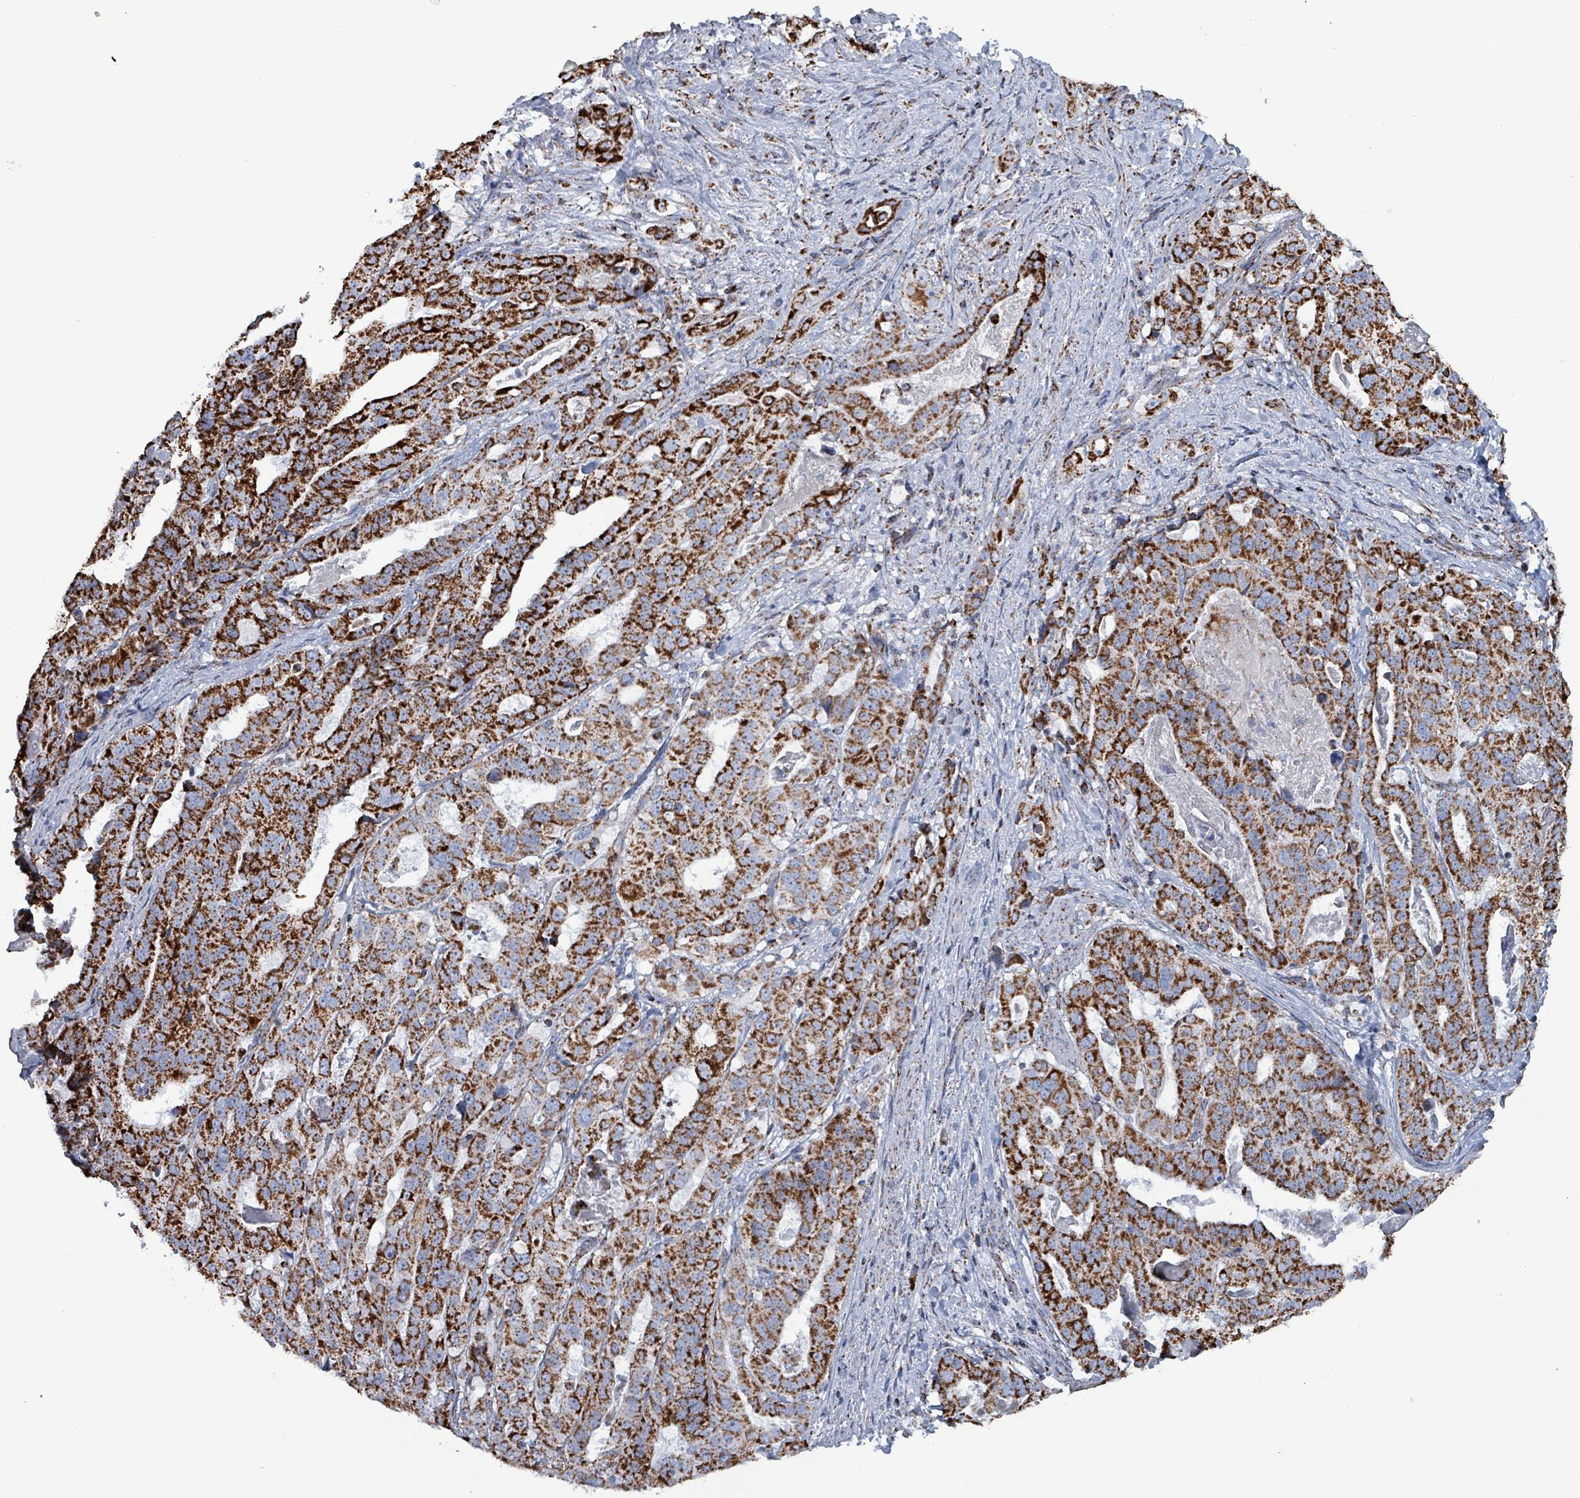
{"staining": {"intensity": "strong", "quantity": ">75%", "location": "cytoplasmic/membranous"}, "tissue": "stomach cancer", "cell_type": "Tumor cells", "image_type": "cancer", "snomed": [{"axis": "morphology", "description": "Adenocarcinoma, NOS"}, {"axis": "topography", "description": "Stomach"}], "caption": "The immunohistochemical stain shows strong cytoplasmic/membranous positivity in tumor cells of adenocarcinoma (stomach) tissue. Ihc stains the protein in brown and the nuclei are stained blue.", "gene": "IDH3B", "patient": {"sex": "male", "age": 48}}